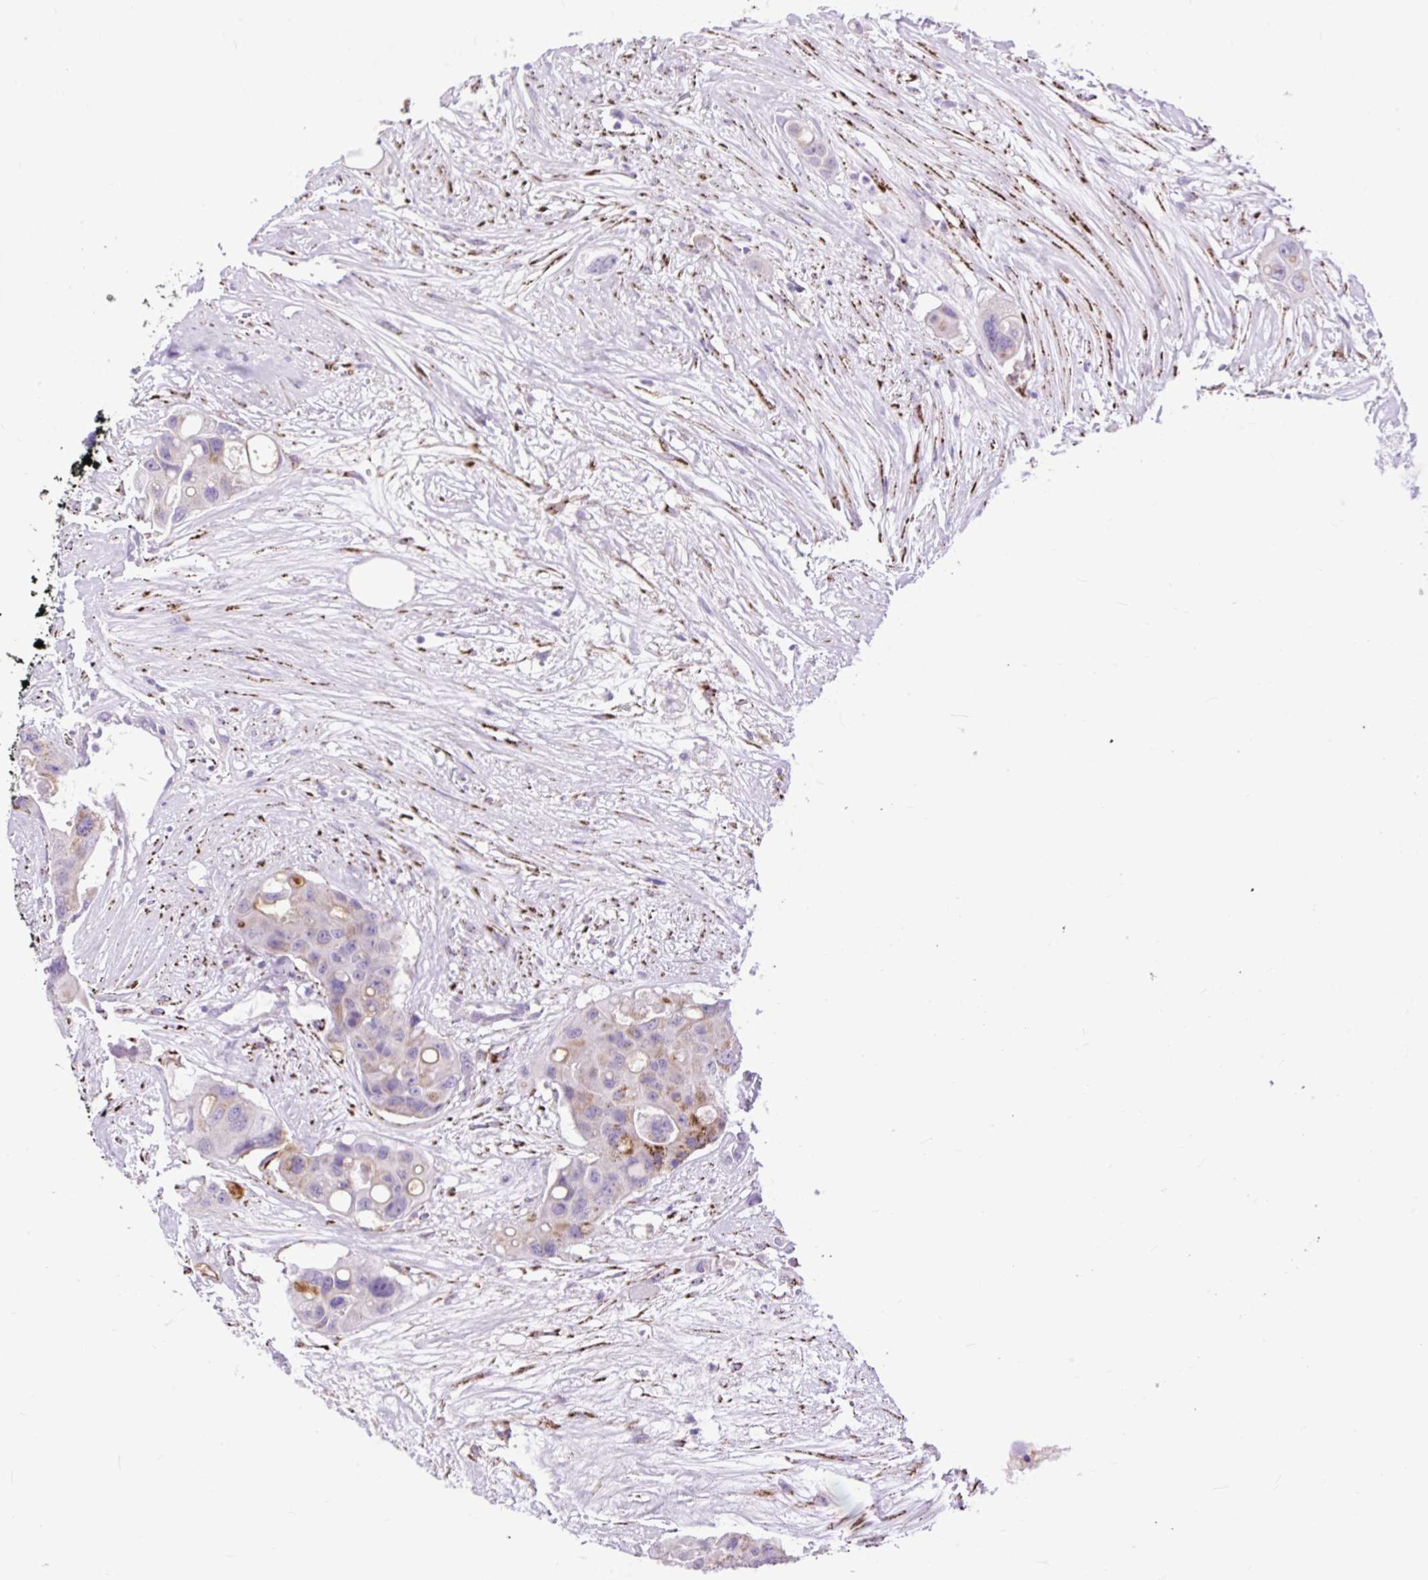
{"staining": {"intensity": "strong", "quantity": "25%-75%", "location": "cytoplasmic/membranous"}, "tissue": "colorectal cancer", "cell_type": "Tumor cells", "image_type": "cancer", "snomed": [{"axis": "morphology", "description": "Adenocarcinoma, NOS"}, {"axis": "topography", "description": "Colon"}], "caption": "Colorectal adenocarcinoma stained for a protein (brown) shows strong cytoplasmic/membranous positive positivity in approximately 25%-75% of tumor cells.", "gene": "ZNF256", "patient": {"sex": "male", "age": 77}}